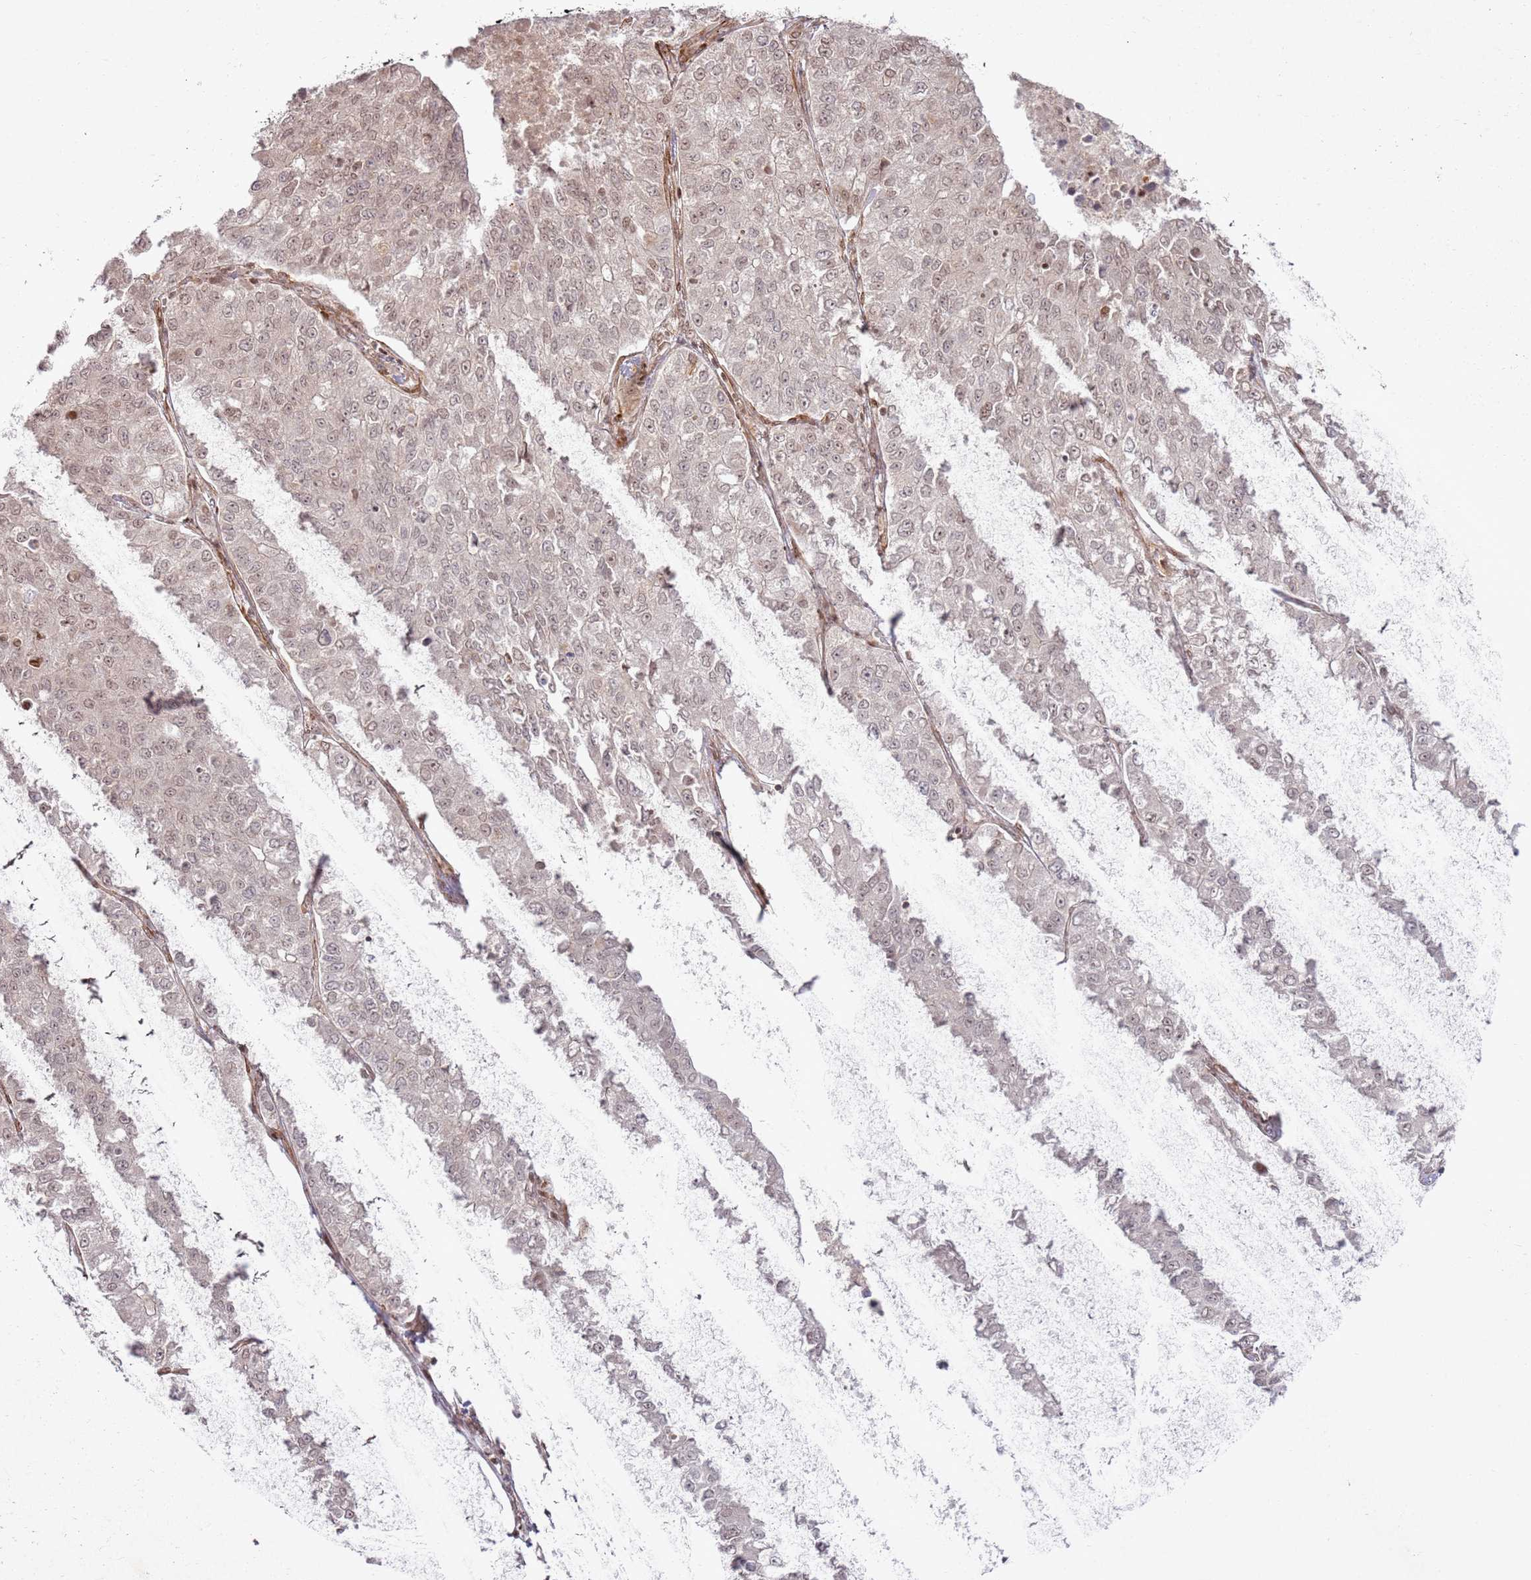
{"staining": {"intensity": "weak", "quantity": "<25%", "location": "nuclear"}, "tissue": "lung cancer", "cell_type": "Tumor cells", "image_type": "cancer", "snomed": [{"axis": "morphology", "description": "Adenocarcinoma, NOS"}, {"axis": "topography", "description": "Lung"}], "caption": "Adenocarcinoma (lung) was stained to show a protein in brown. There is no significant staining in tumor cells.", "gene": "KLHL36", "patient": {"sex": "male", "age": 49}}